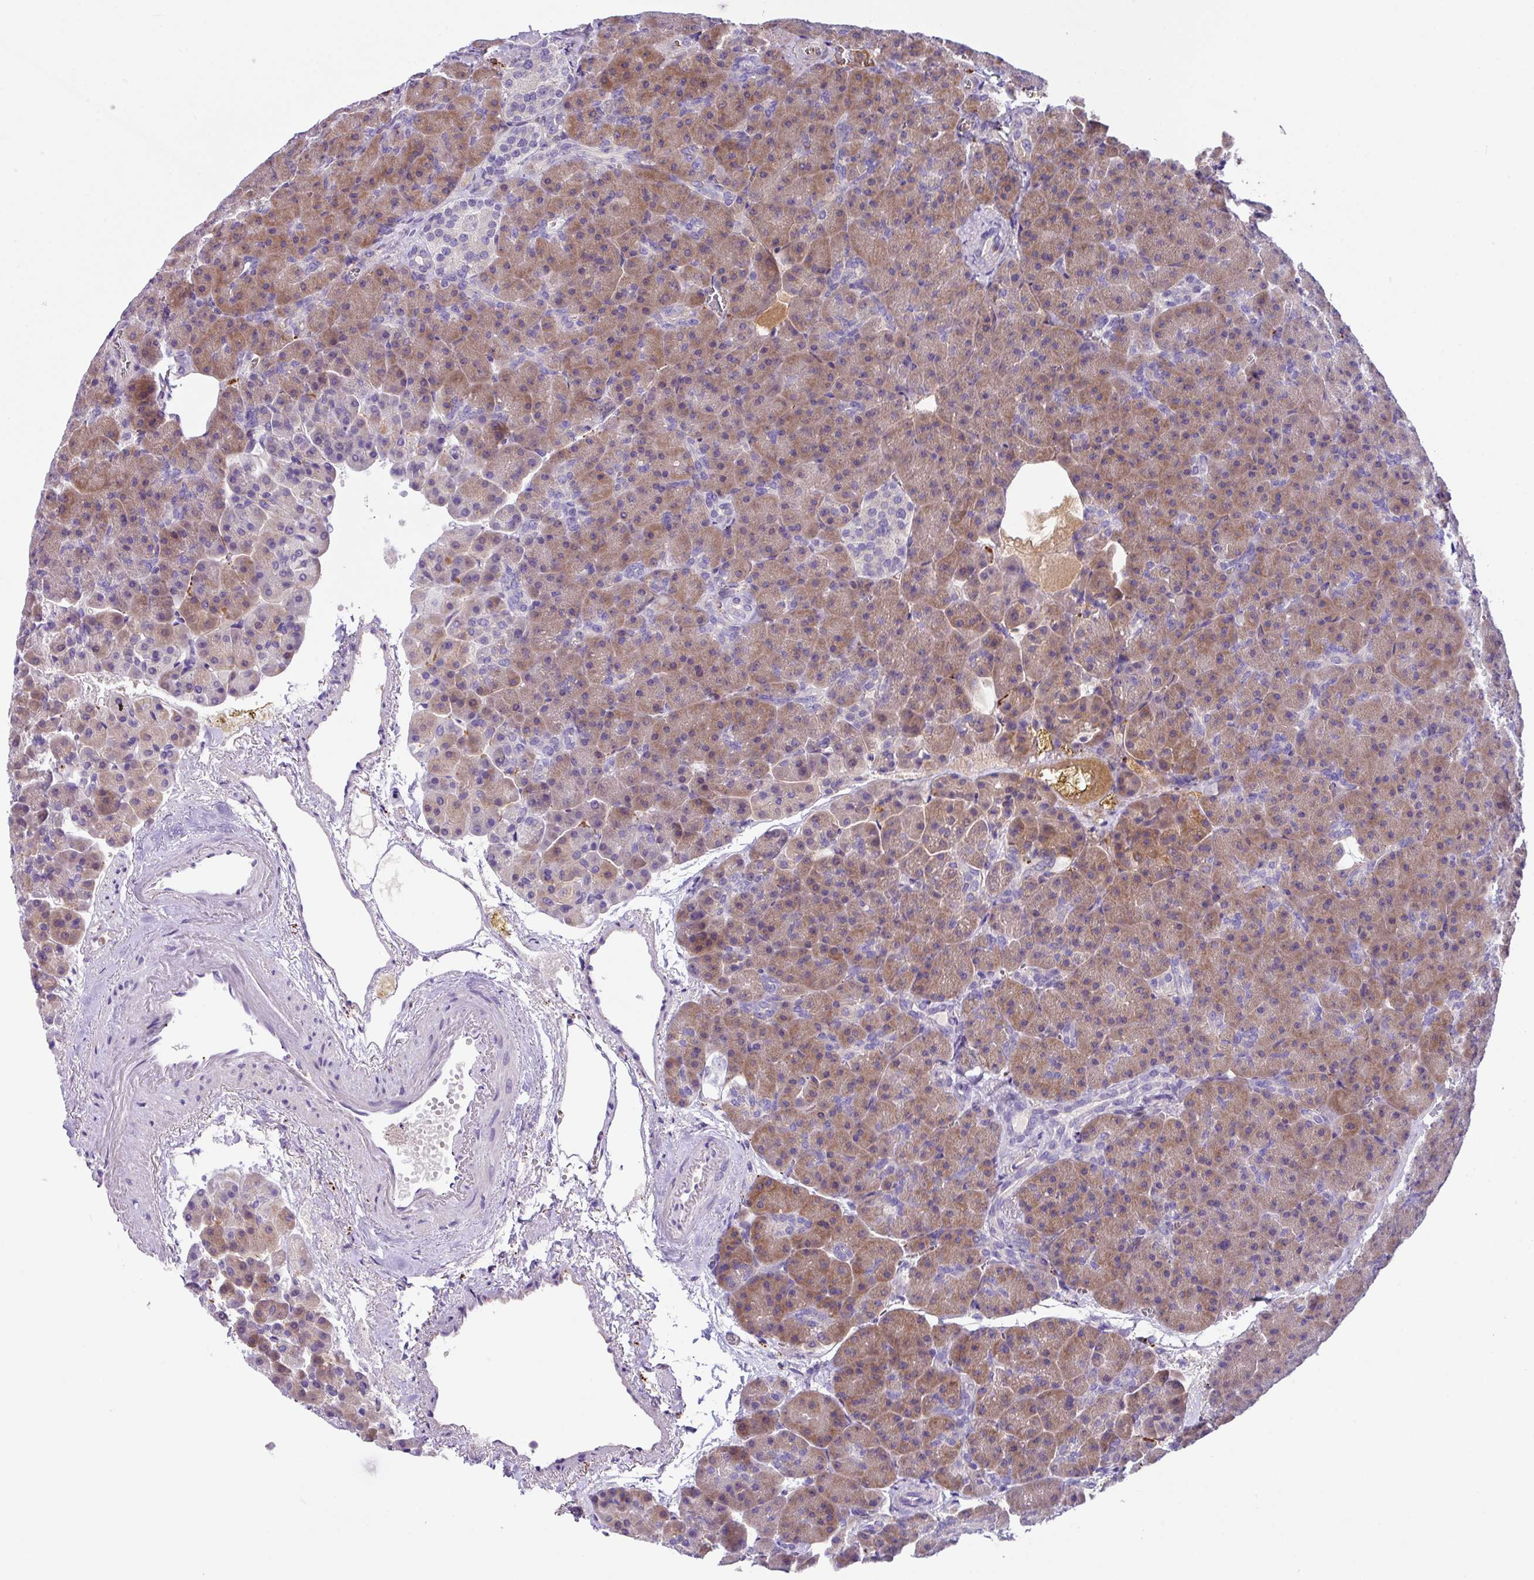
{"staining": {"intensity": "moderate", "quantity": ">75%", "location": "cytoplasmic/membranous"}, "tissue": "pancreas", "cell_type": "Exocrine glandular cells", "image_type": "normal", "snomed": [{"axis": "morphology", "description": "Normal tissue, NOS"}, {"axis": "topography", "description": "Pancreas"}], "caption": "Benign pancreas shows moderate cytoplasmic/membranous expression in approximately >75% of exocrine glandular cells (DAB (3,3'-diaminobenzidine) IHC with brightfield microscopy, high magnification)..", "gene": "DNAL1", "patient": {"sex": "female", "age": 74}}